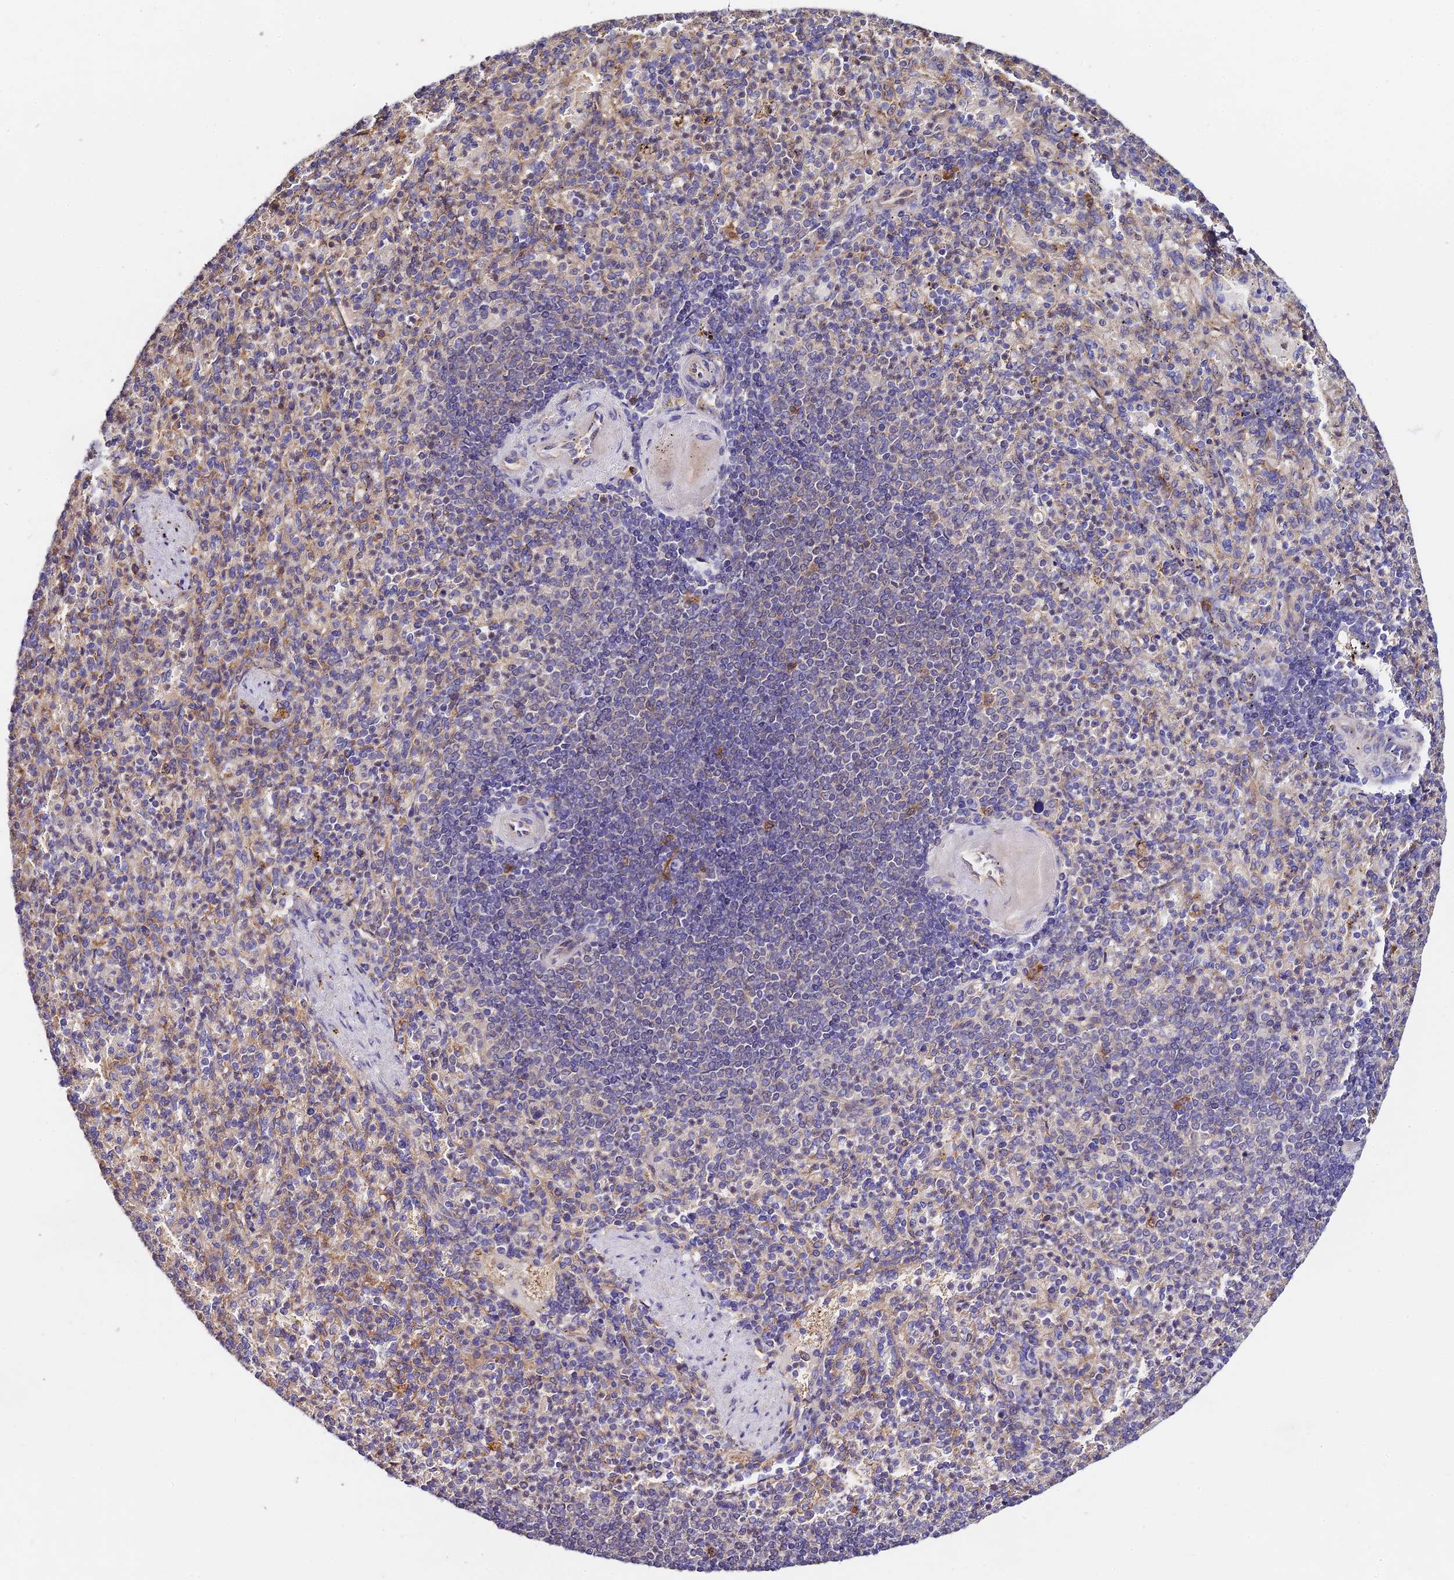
{"staining": {"intensity": "negative", "quantity": "none", "location": "none"}, "tissue": "spleen", "cell_type": "Cells in red pulp", "image_type": "normal", "snomed": [{"axis": "morphology", "description": "Normal tissue, NOS"}, {"axis": "topography", "description": "Spleen"}], "caption": "Cells in red pulp show no significant positivity in benign spleen. The staining was performed using DAB to visualize the protein expression in brown, while the nuclei were stained in blue with hematoxylin (Magnification: 20x).", "gene": "C3orf20", "patient": {"sex": "female", "age": 74}}